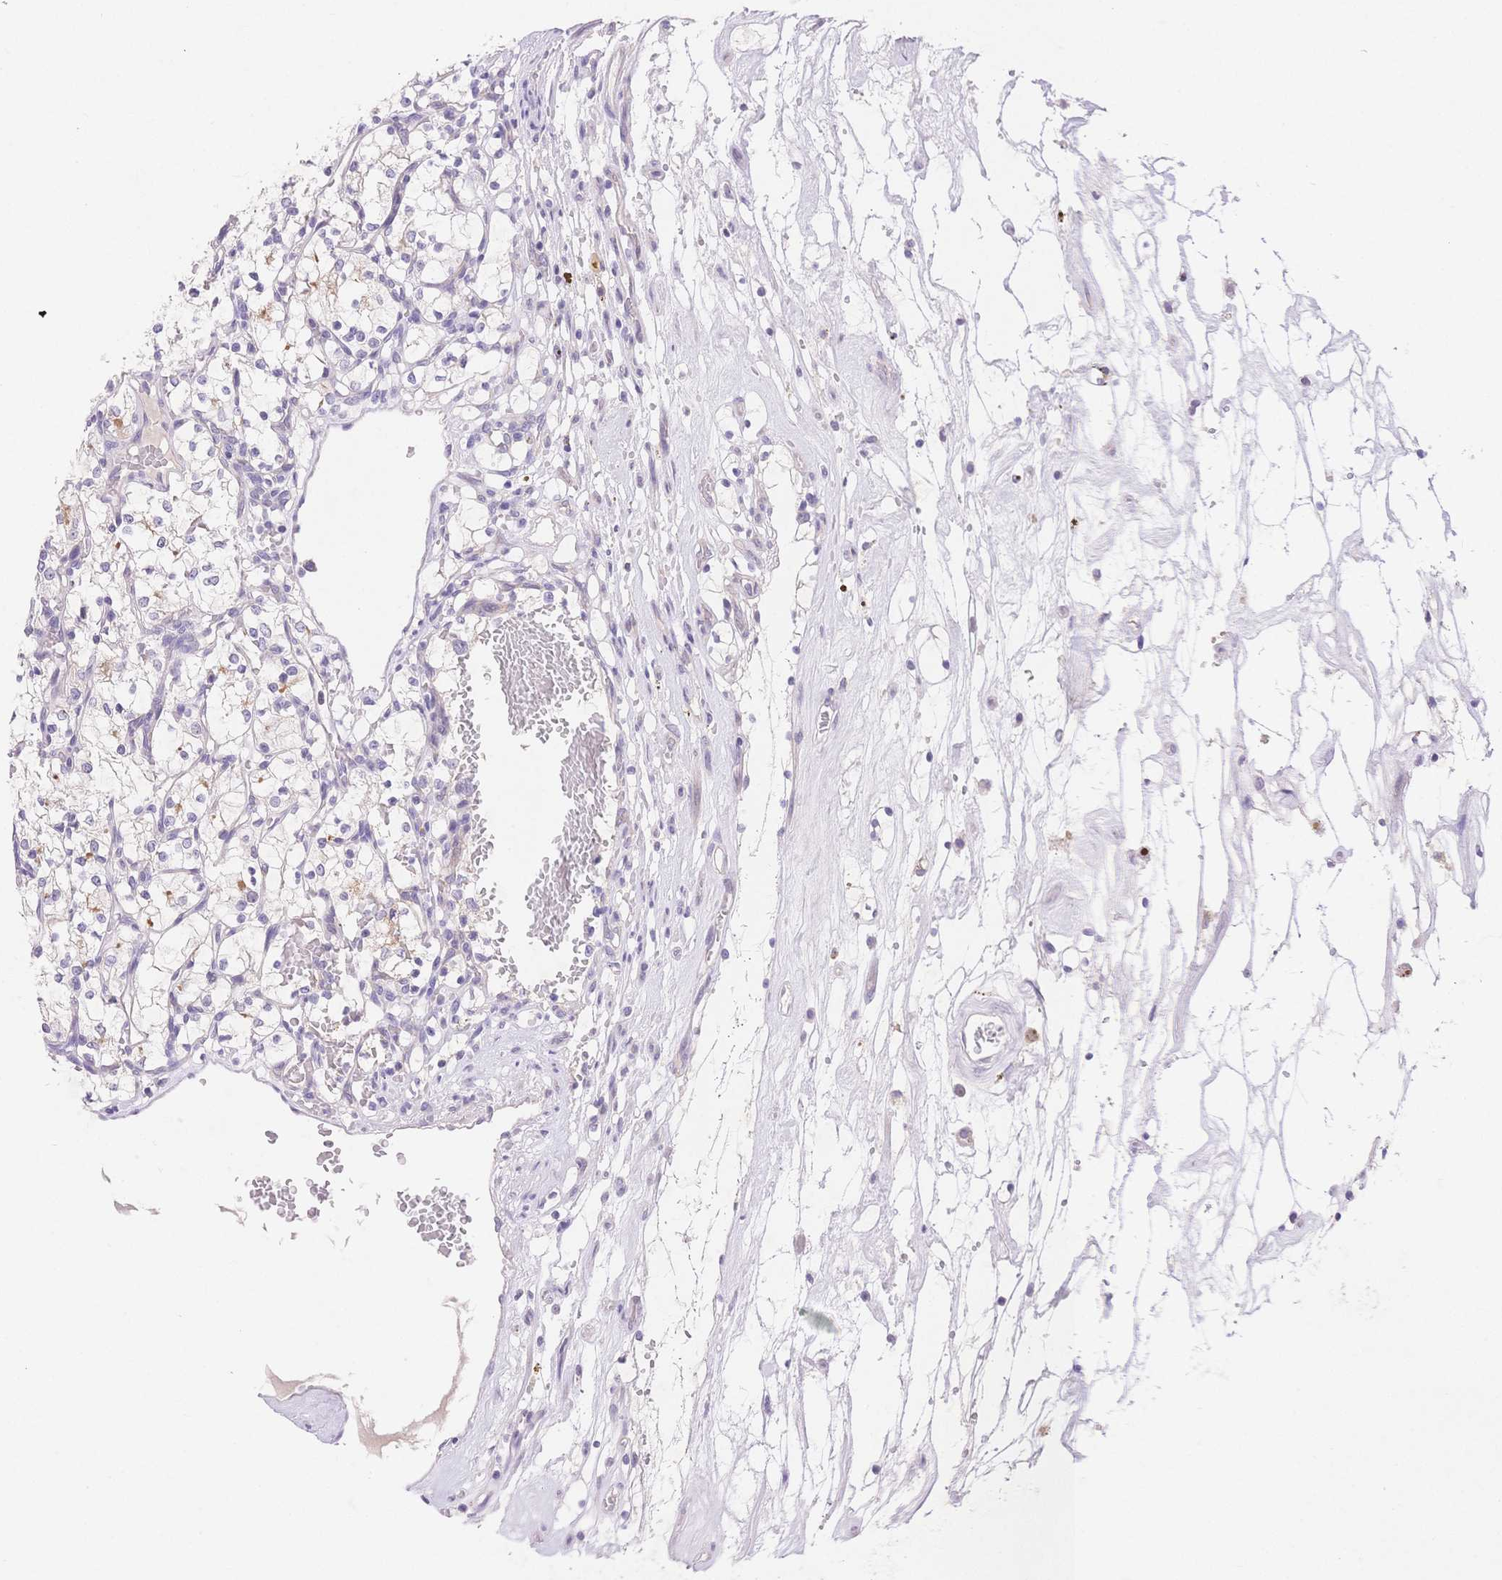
{"staining": {"intensity": "negative", "quantity": "none", "location": "none"}, "tissue": "renal cancer", "cell_type": "Tumor cells", "image_type": "cancer", "snomed": [{"axis": "morphology", "description": "Adenocarcinoma, NOS"}, {"axis": "topography", "description": "Kidney"}], "caption": "Micrograph shows no significant protein staining in tumor cells of renal adenocarcinoma.", "gene": "MYOM1", "patient": {"sex": "female", "age": 69}}